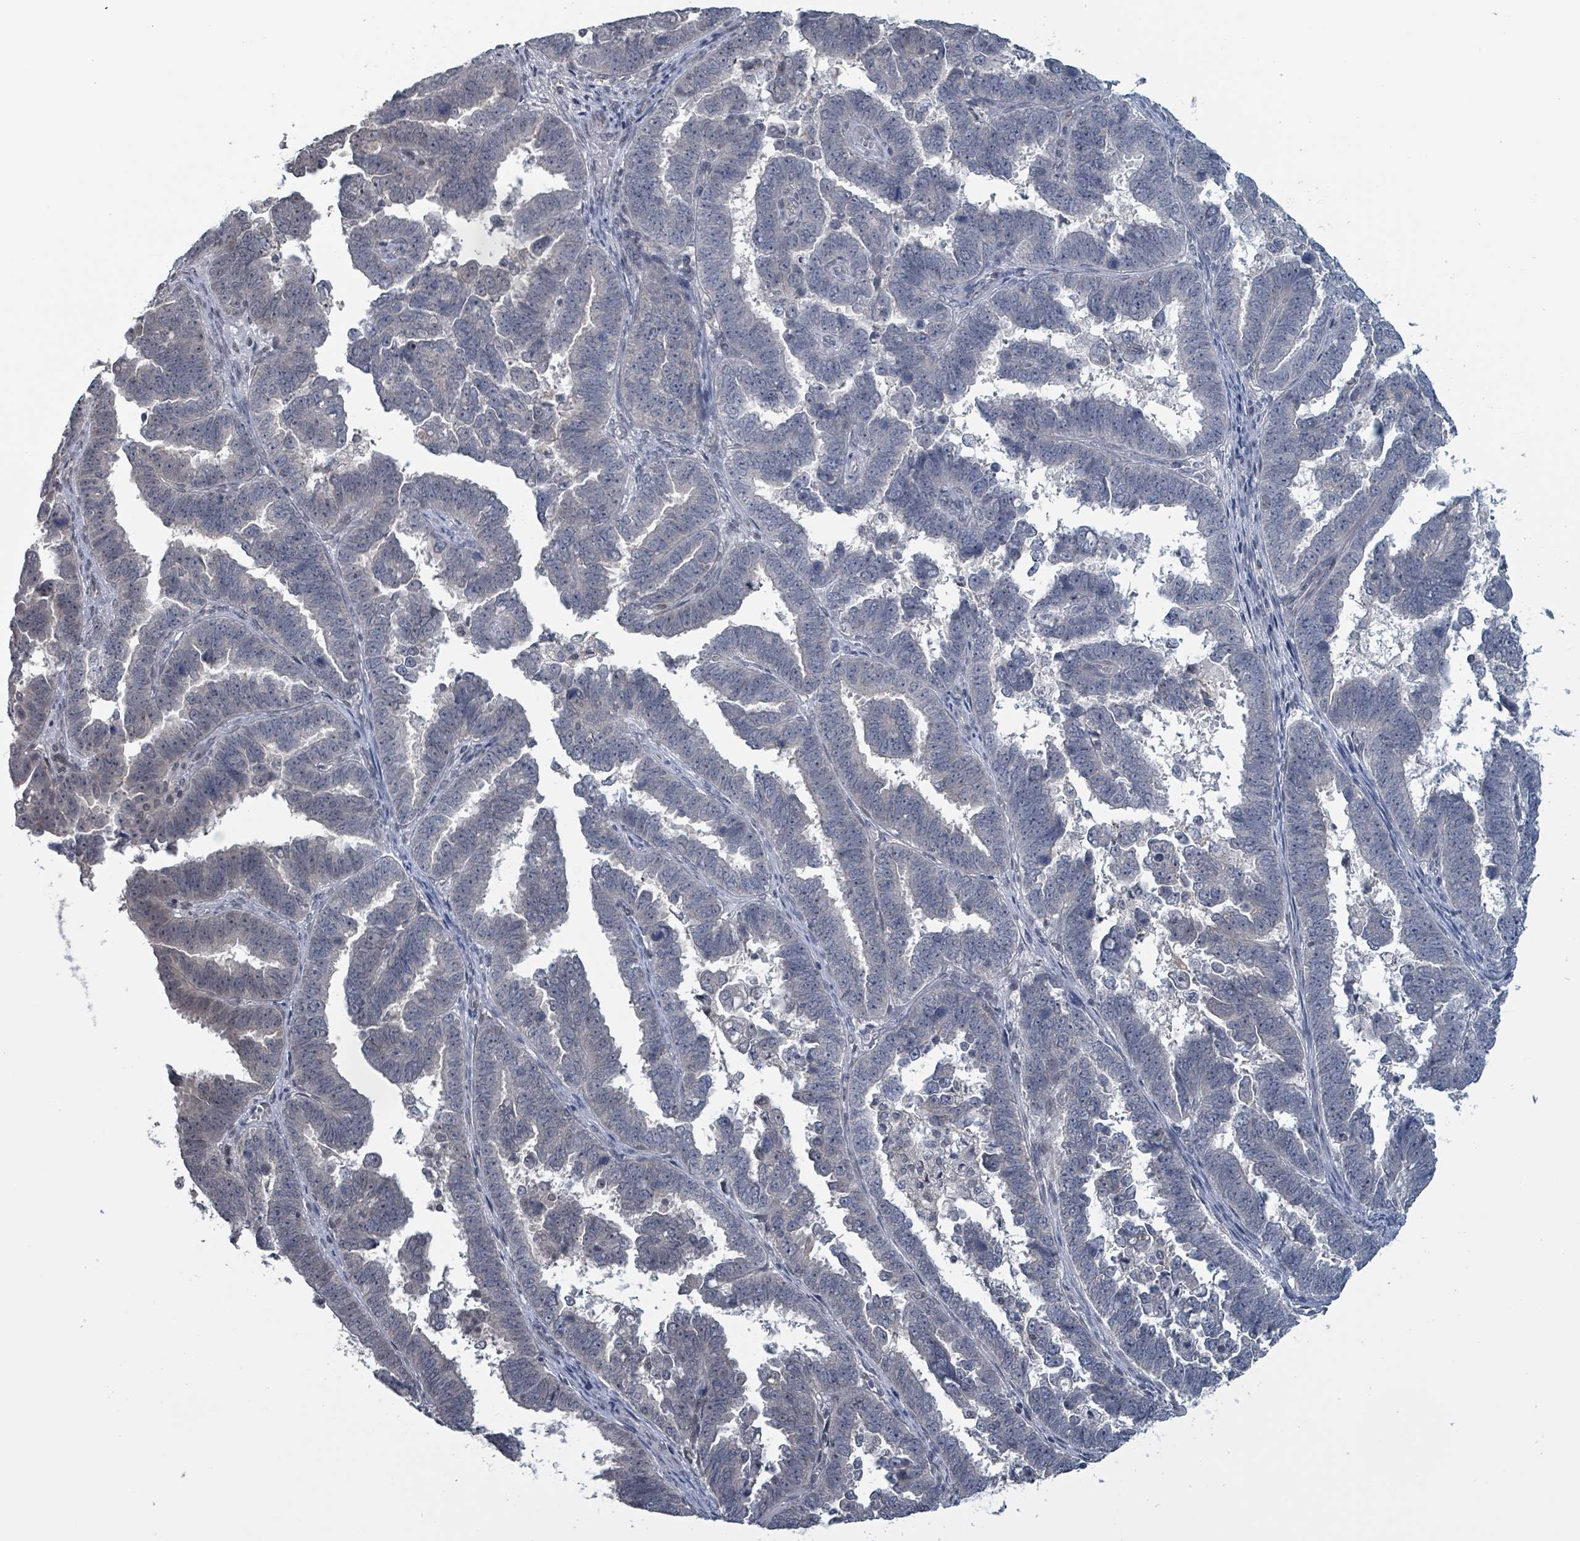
{"staining": {"intensity": "negative", "quantity": "none", "location": "none"}, "tissue": "endometrial cancer", "cell_type": "Tumor cells", "image_type": "cancer", "snomed": [{"axis": "morphology", "description": "Adenocarcinoma, NOS"}, {"axis": "topography", "description": "Endometrium"}], "caption": "High magnification brightfield microscopy of endometrial cancer stained with DAB (3,3'-diaminobenzidine) (brown) and counterstained with hematoxylin (blue): tumor cells show no significant staining.", "gene": "BIVM", "patient": {"sex": "female", "age": 75}}